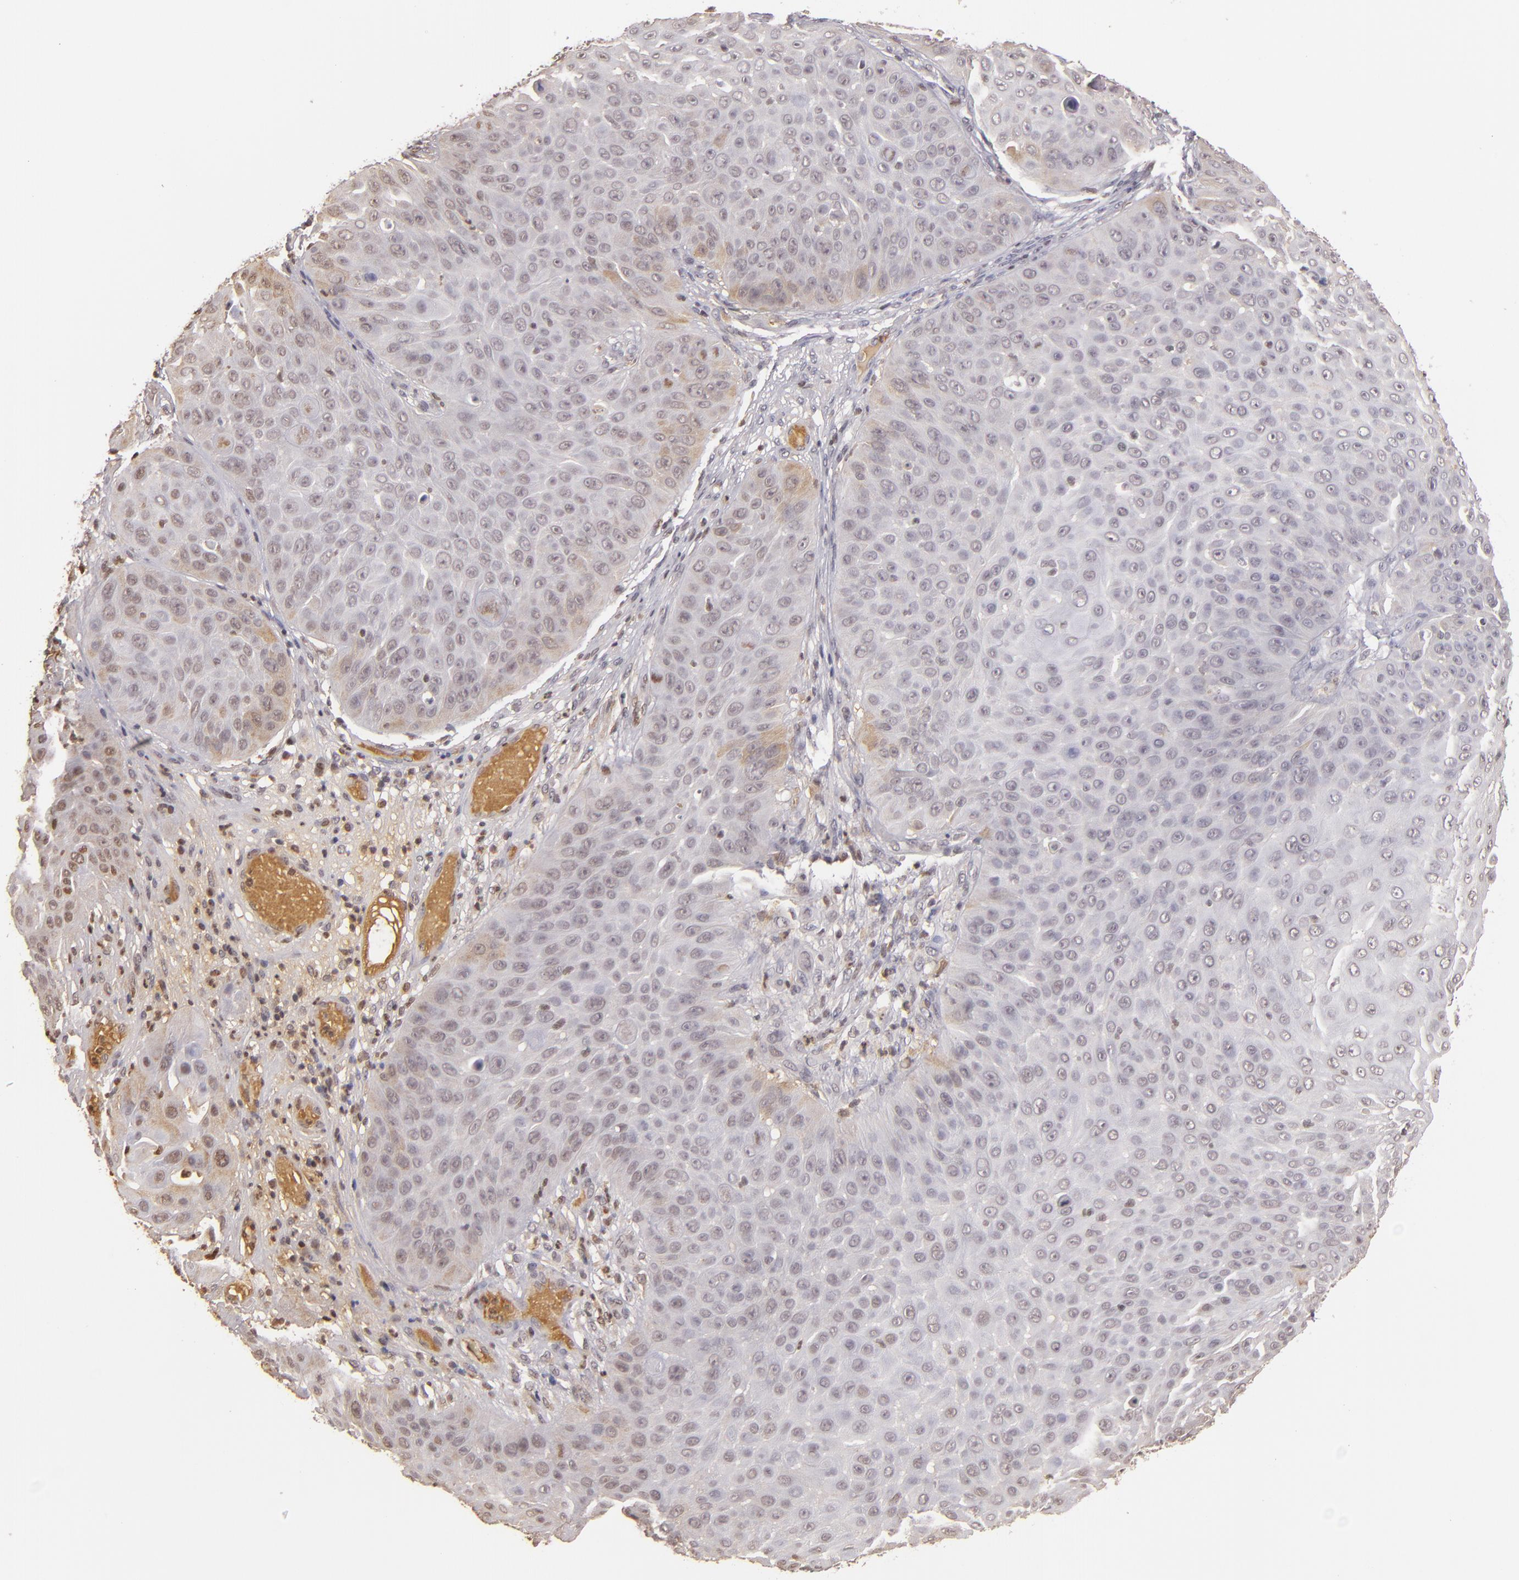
{"staining": {"intensity": "weak", "quantity": ">75%", "location": "cytoplasmic/membranous"}, "tissue": "skin cancer", "cell_type": "Tumor cells", "image_type": "cancer", "snomed": [{"axis": "morphology", "description": "Squamous cell carcinoma, NOS"}, {"axis": "topography", "description": "Skin"}], "caption": "Brown immunohistochemical staining in skin cancer (squamous cell carcinoma) displays weak cytoplasmic/membranous expression in approximately >75% of tumor cells.", "gene": "LRG1", "patient": {"sex": "male", "age": 82}}